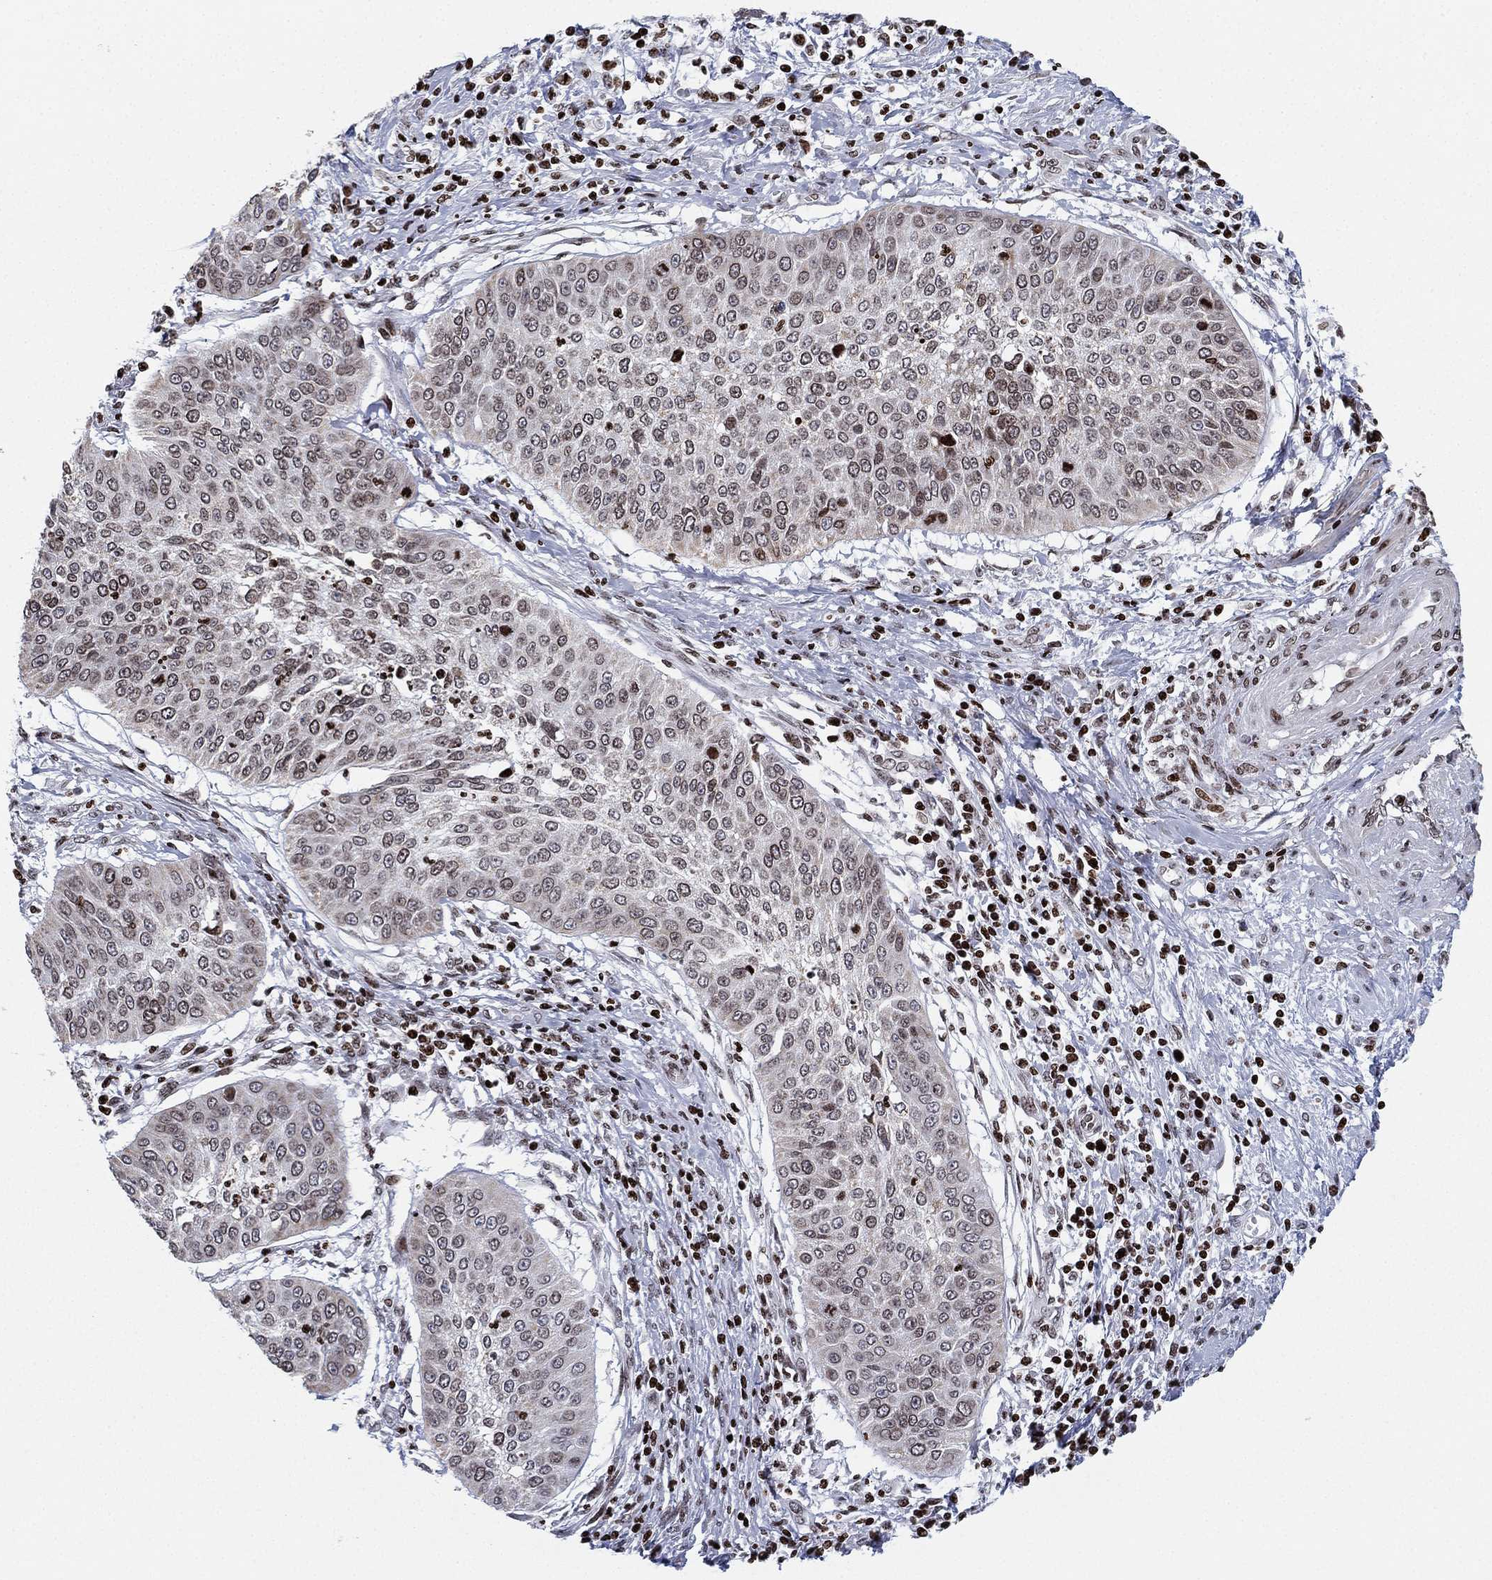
{"staining": {"intensity": "weak", "quantity": "25%-75%", "location": "nuclear"}, "tissue": "cervical cancer", "cell_type": "Tumor cells", "image_type": "cancer", "snomed": [{"axis": "morphology", "description": "Normal tissue, NOS"}, {"axis": "morphology", "description": "Squamous cell carcinoma, NOS"}, {"axis": "topography", "description": "Cervix"}], "caption": "Weak nuclear staining for a protein is present in approximately 25%-75% of tumor cells of cervical cancer (squamous cell carcinoma) using IHC.", "gene": "MFSD14A", "patient": {"sex": "female", "age": 39}}